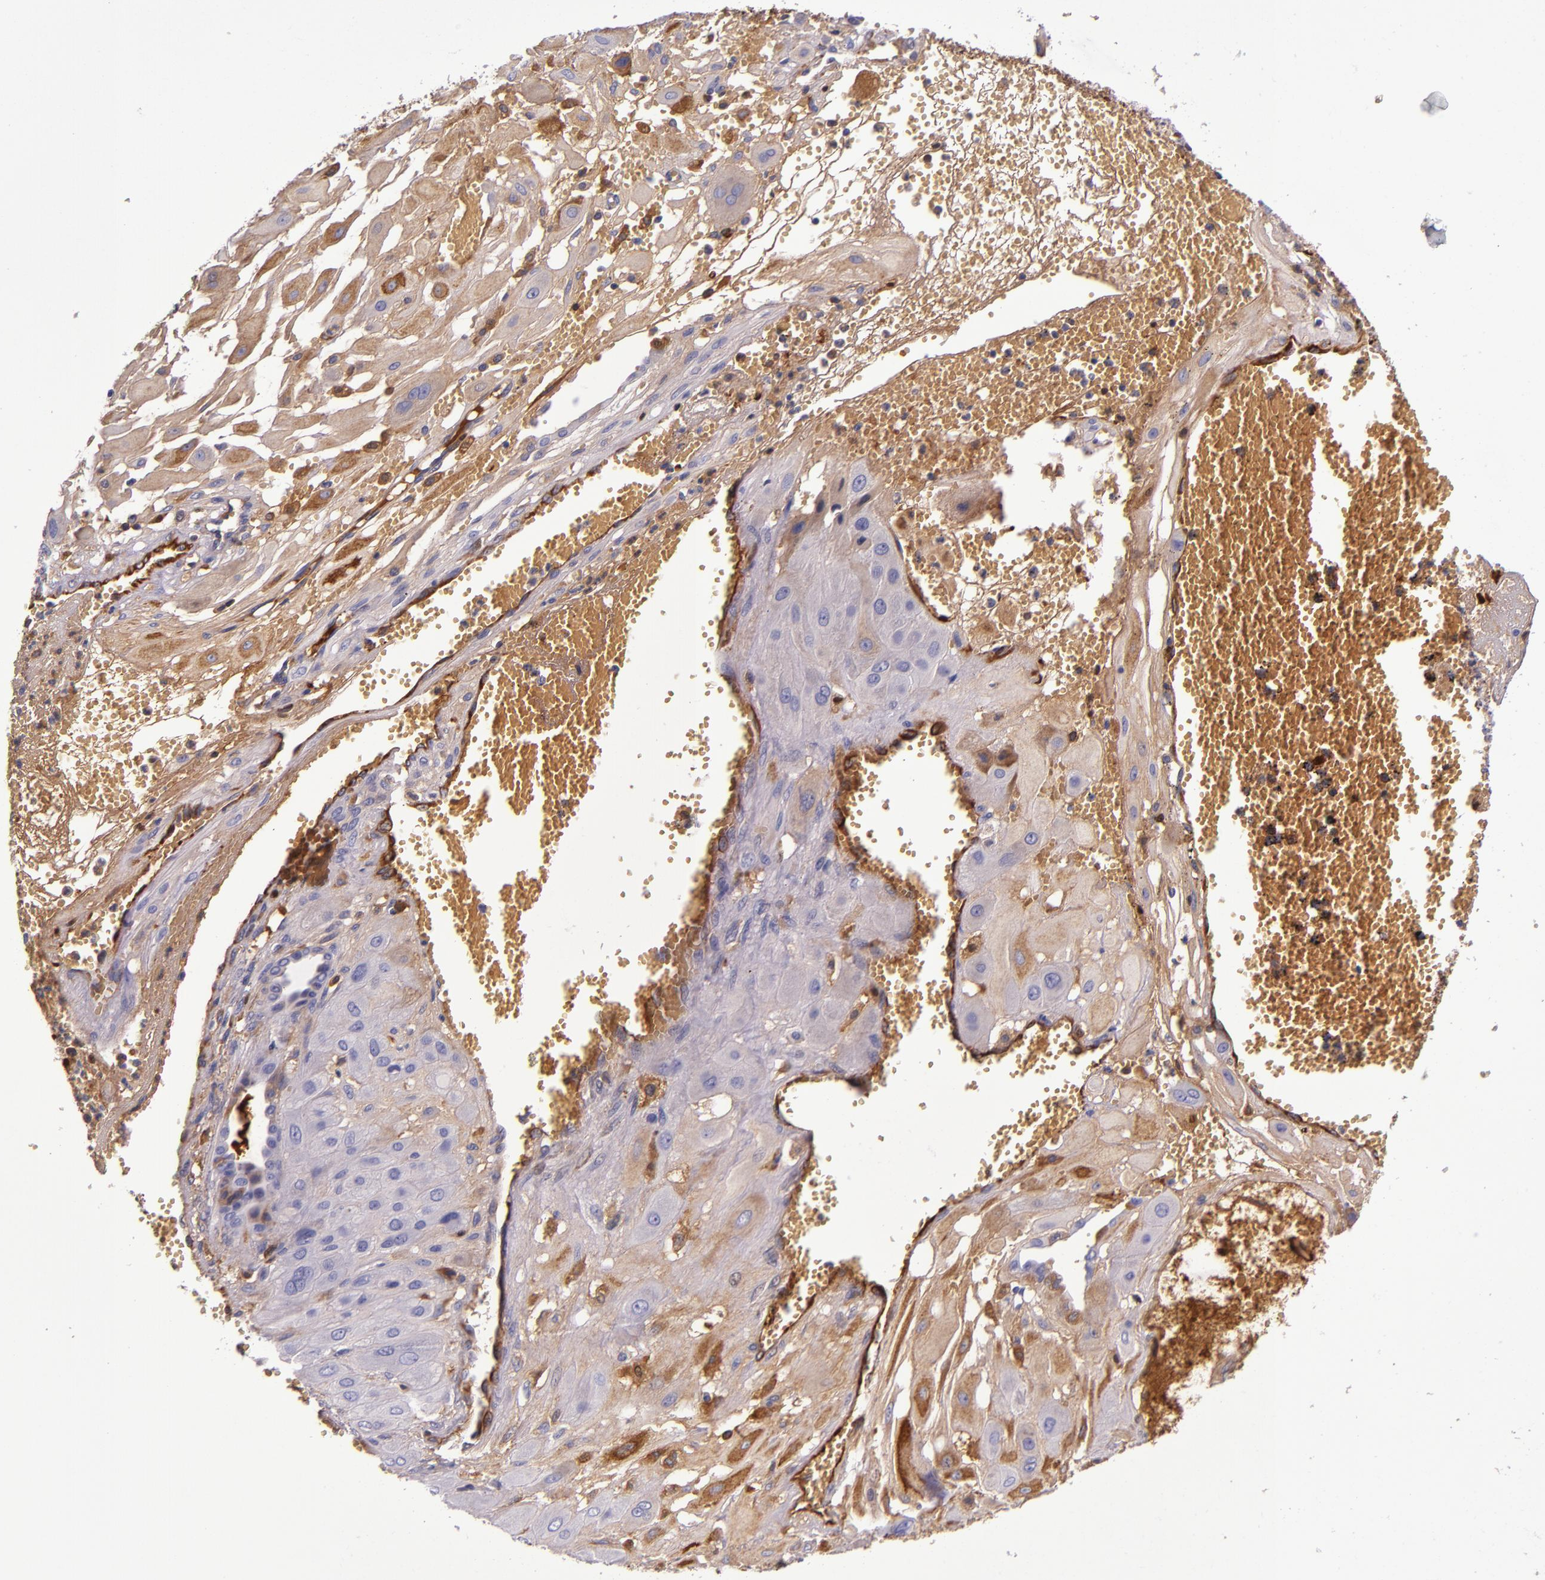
{"staining": {"intensity": "weak", "quantity": "<25%", "location": "cytoplasmic/membranous"}, "tissue": "cervical cancer", "cell_type": "Tumor cells", "image_type": "cancer", "snomed": [{"axis": "morphology", "description": "Squamous cell carcinoma, NOS"}, {"axis": "topography", "description": "Cervix"}], "caption": "Protein analysis of cervical cancer (squamous cell carcinoma) shows no significant expression in tumor cells. (DAB (3,3'-diaminobenzidine) immunohistochemistry with hematoxylin counter stain).", "gene": "CLEC3B", "patient": {"sex": "female", "age": 34}}